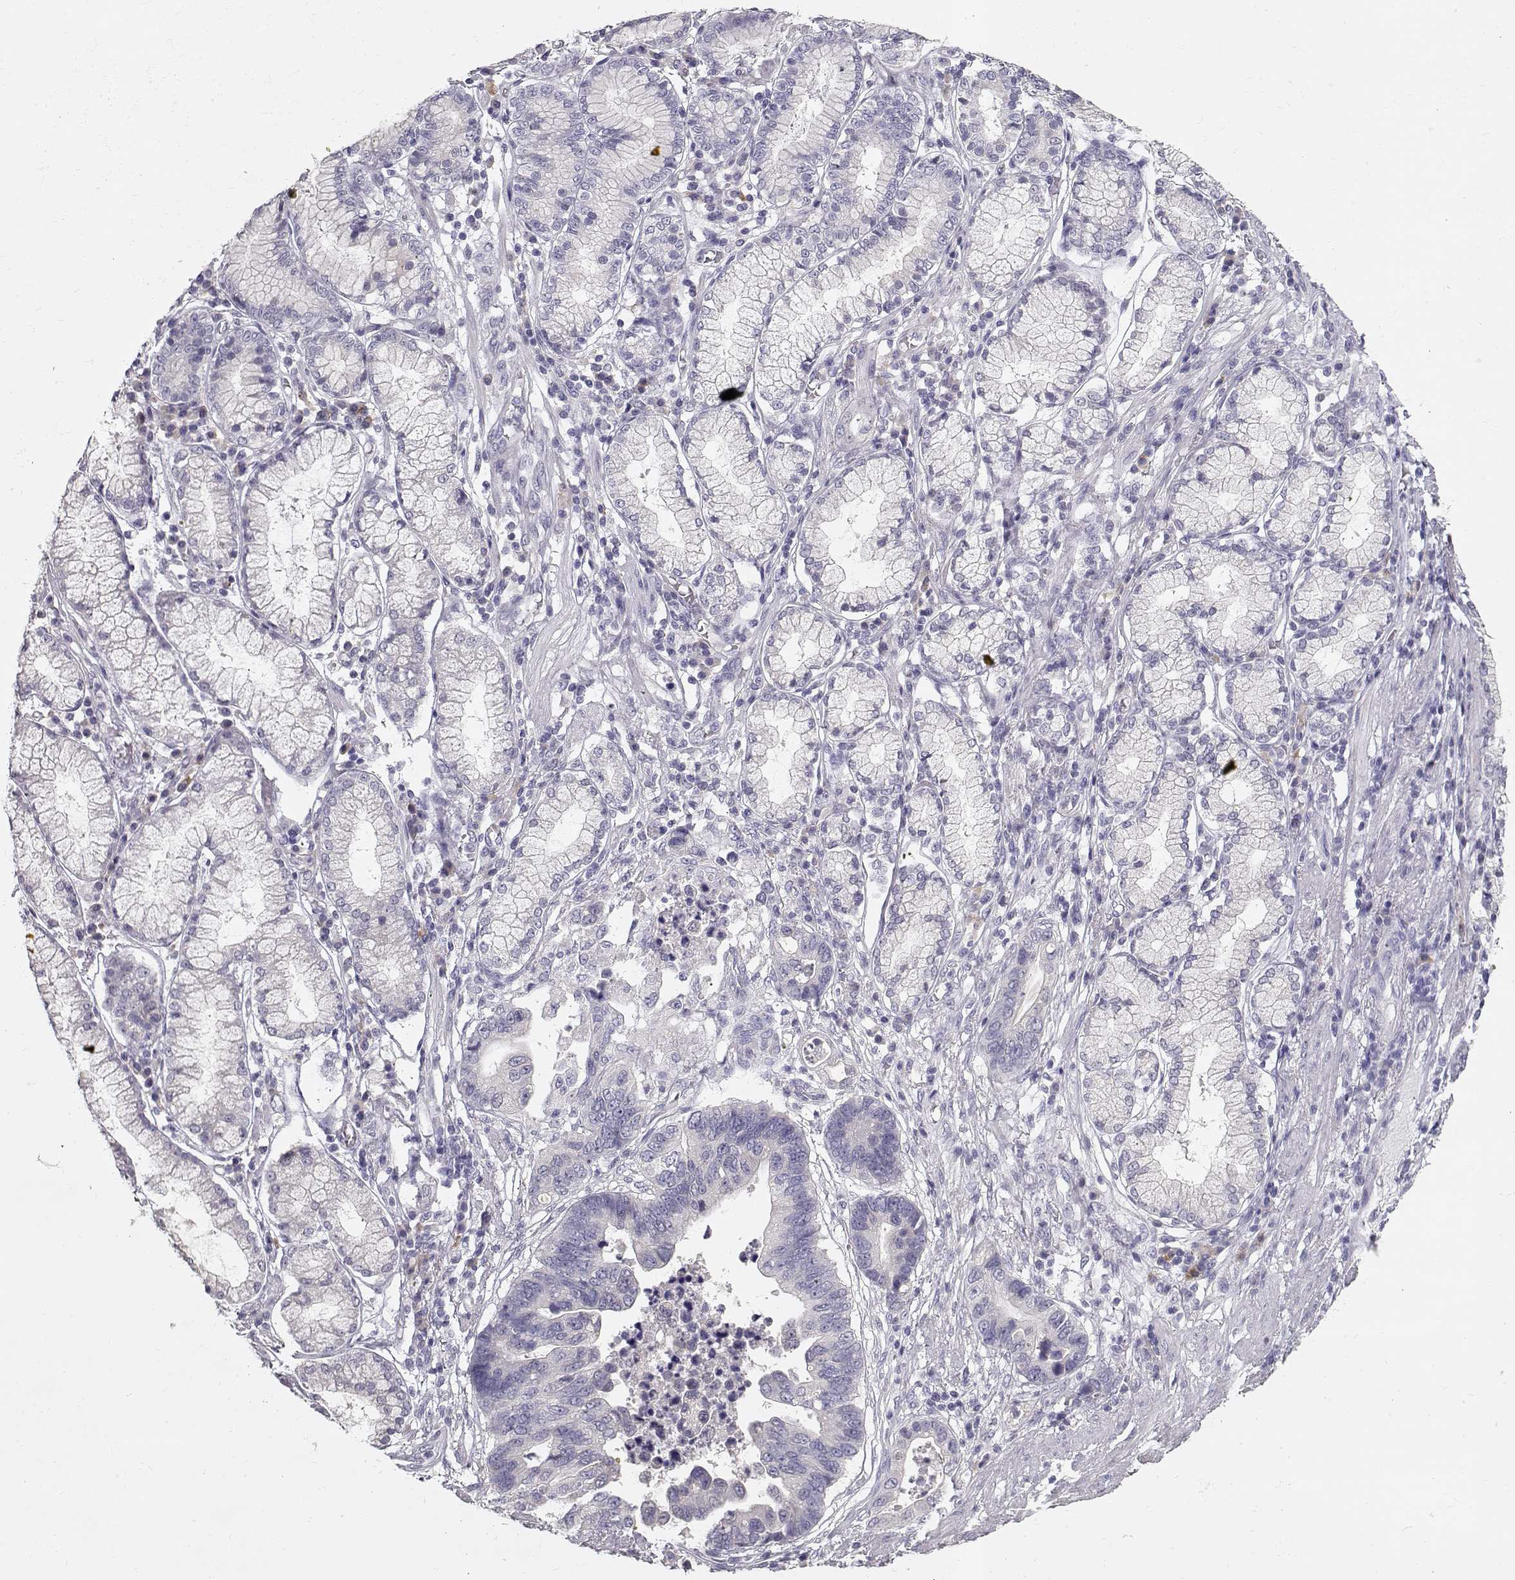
{"staining": {"intensity": "negative", "quantity": "none", "location": "none"}, "tissue": "stomach cancer", "cell_type": "Tumor cells", "image_type": "cancer", "snomed": [{"axis": "morphology", "description": "Adenocarcinoma, NOS"}, {"axis": "topography", "description": "Stomach"}], "caption": "Tumor cells are negative for protein expression in human stomach cancer.", "gene": "GLIPR1L2", "patient": {"sex": "male", "age": 84}}